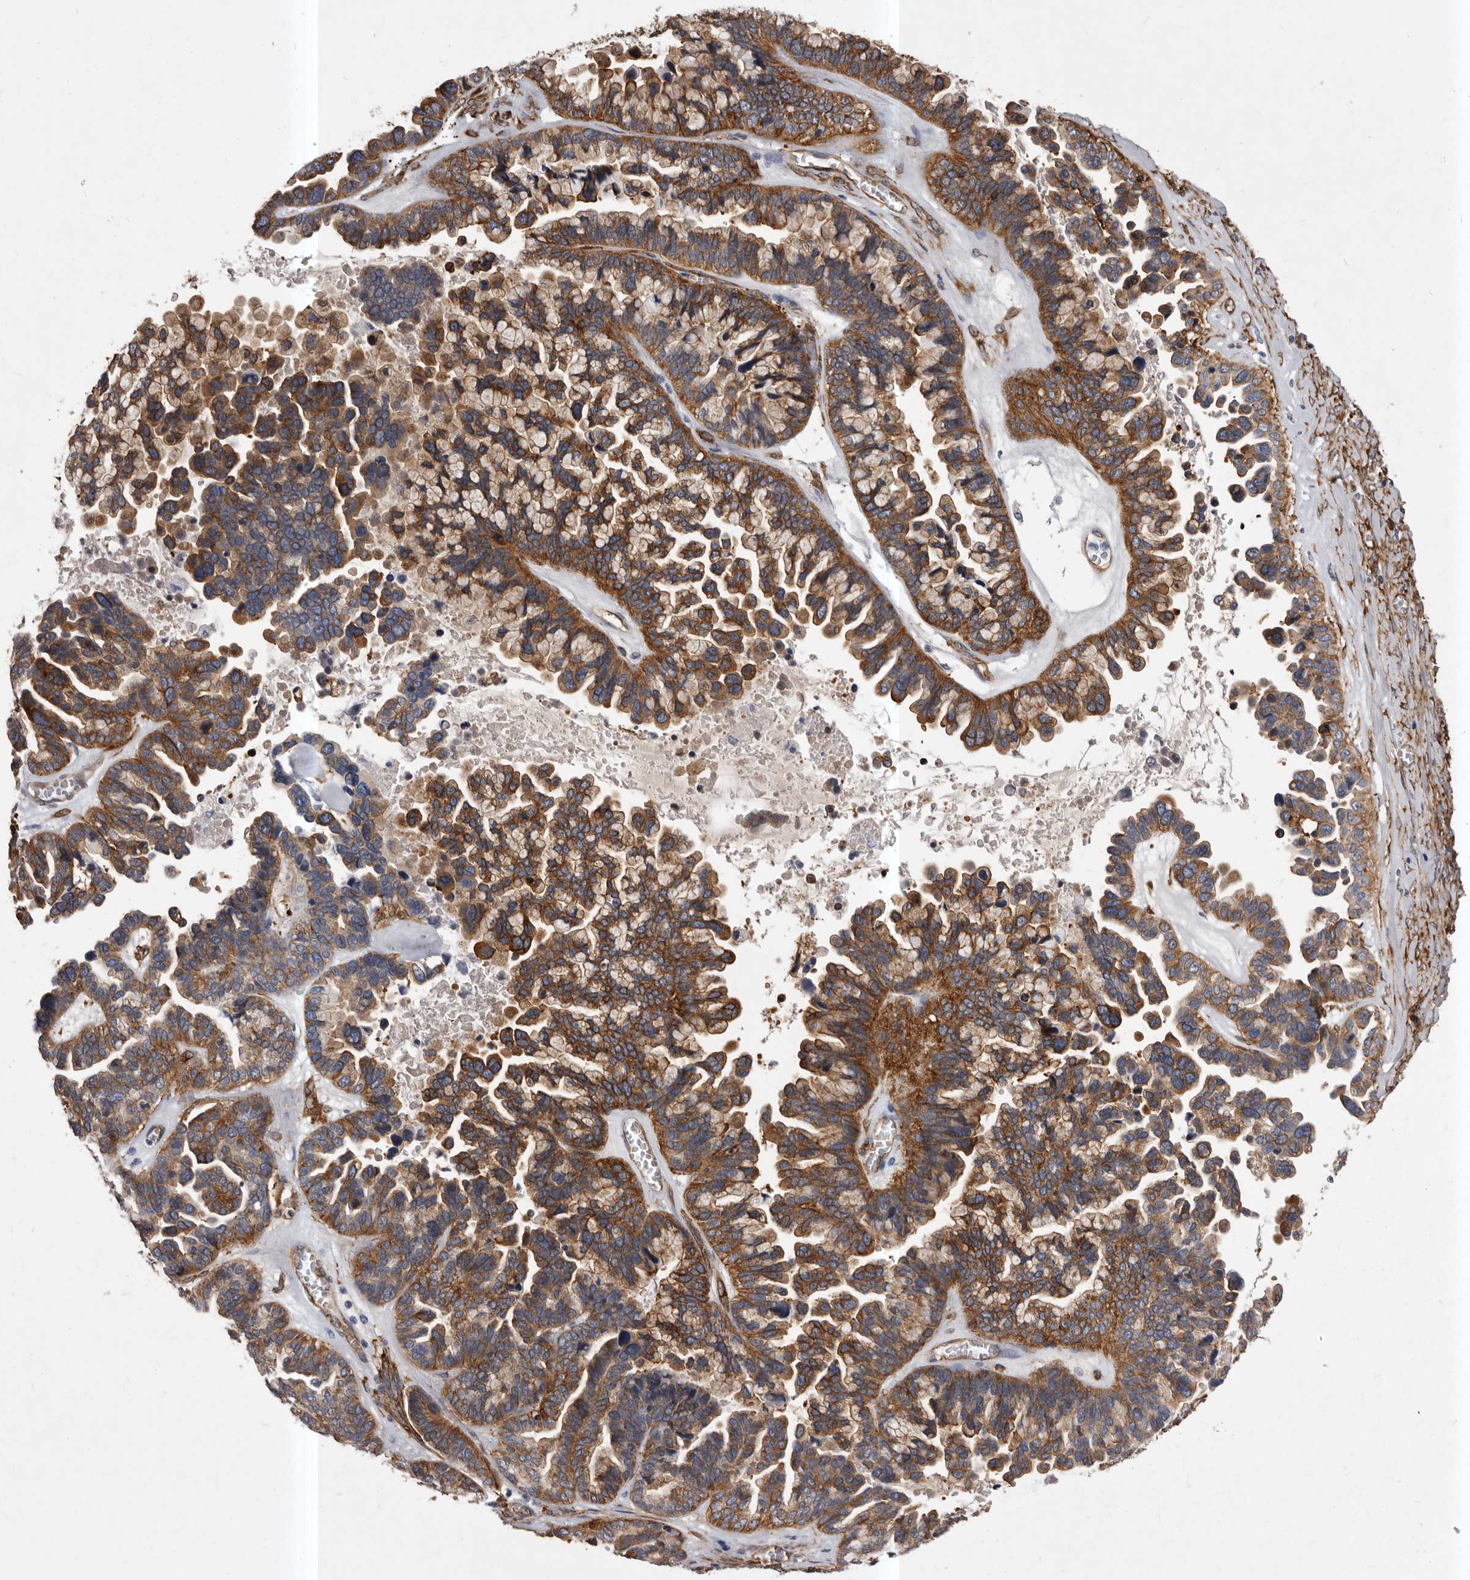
{"staining": {"intensity": "strong", "quantity": ">75%", "location": "cytoplasmic/membranous"}, "tissue": "ovarian cancer", "cell_type": "Tumor cells", "image_type": "cancer", "snomed": [{"axis": "morphology", "description": "Cystadenocarcinoma, serous, NOS"}, {"axis": "topography", "description": "Ovary"}], "caption": "A photomicrograph of human ovarian serous cystadenocarcinoma stained for a protein demonstrates strong cytoplasmic/membranous brown staining in tumor cells.", "gene": "ENAH", "patient": {"sex": "female", "age": 56}}